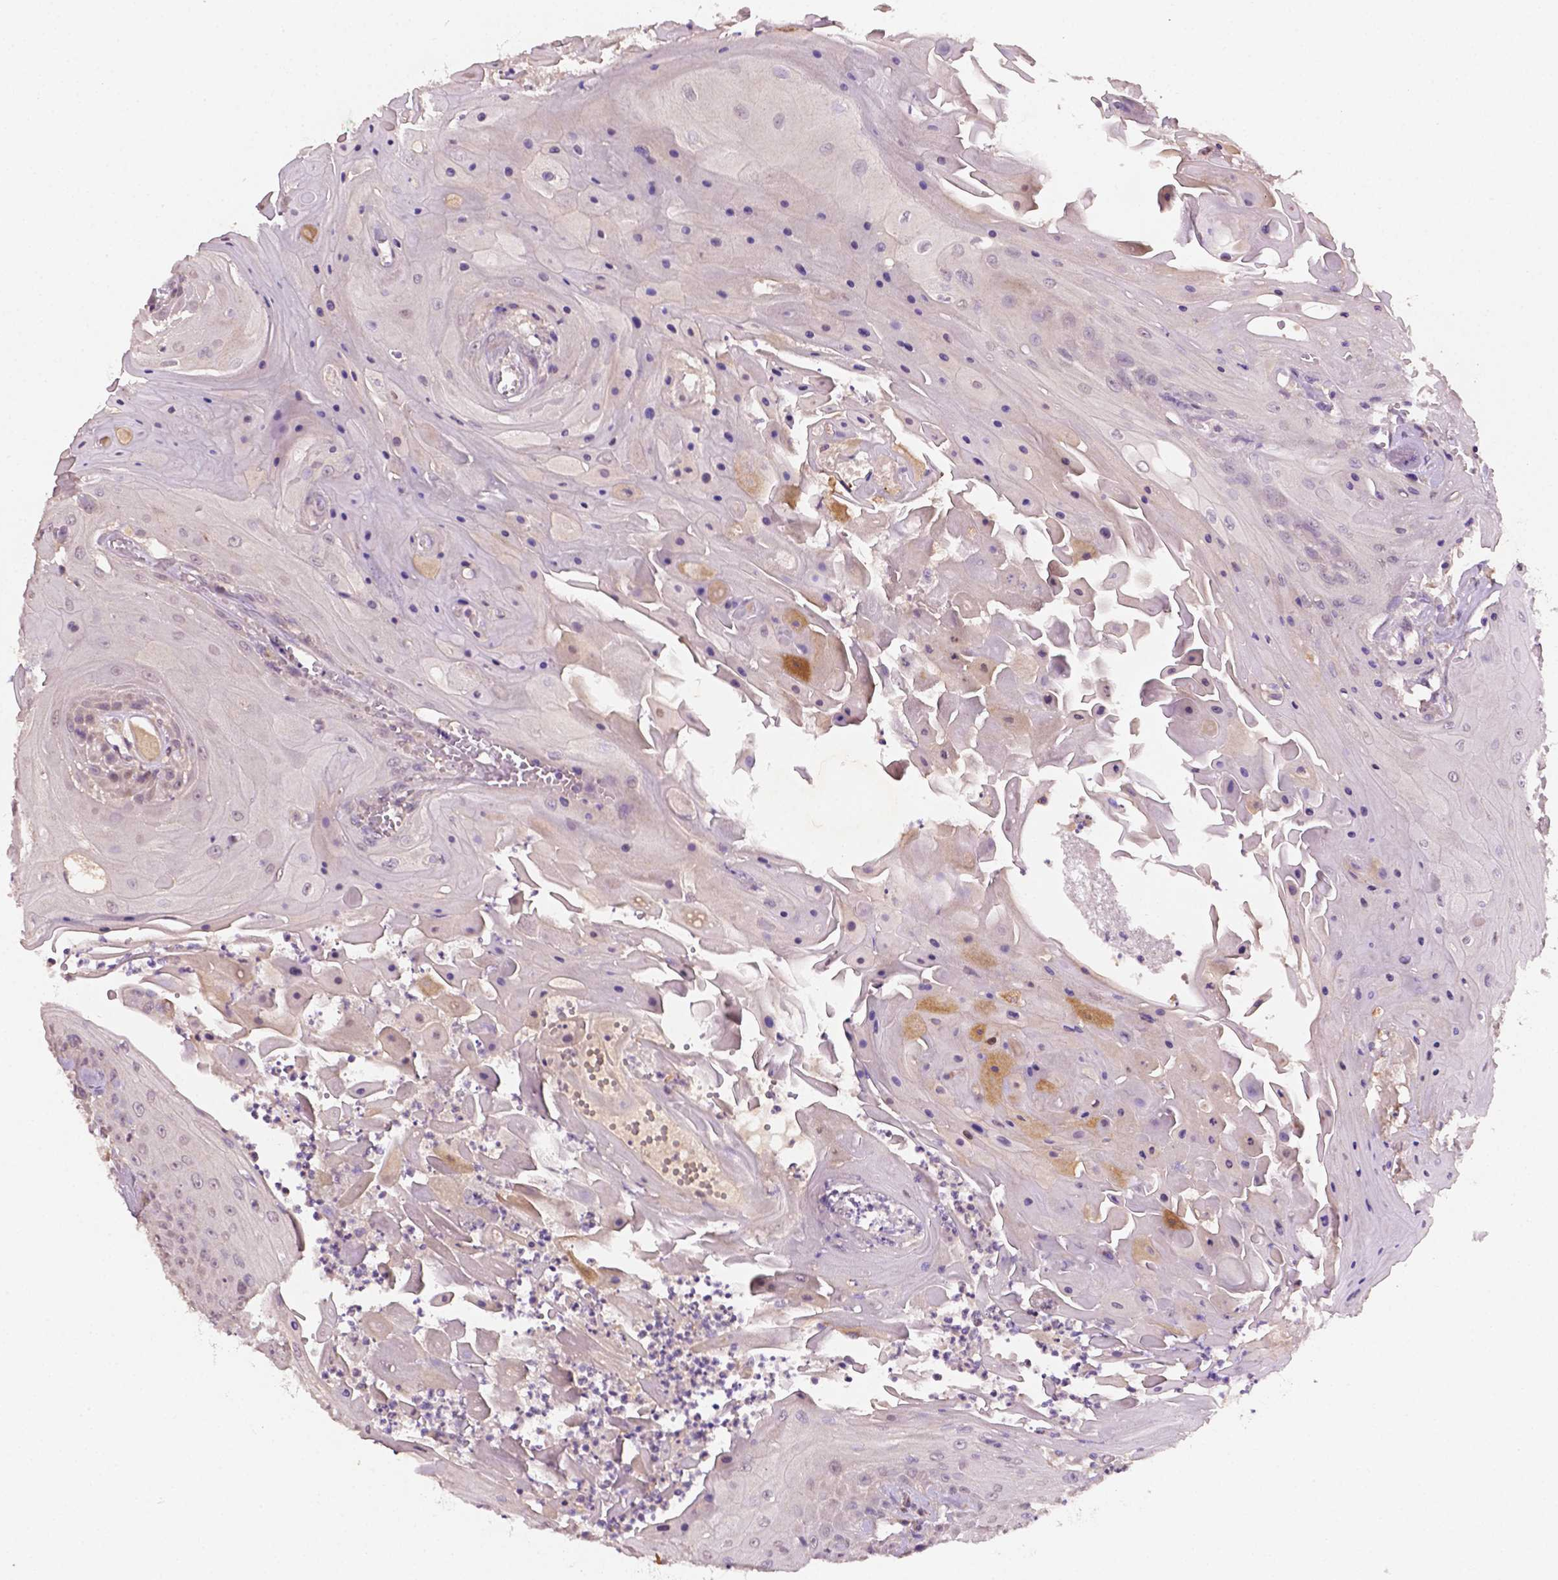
{"staining": {"intensity": "negative", "quantity": "none", "location": "none"}, "tissue": "head and neck cancer", "cell_type": "Tumor cells", "image_type": "cancer", "snomed": [{"axis": "morphology", "description": "Squamous cell carcinoma, NOS"}, {"axis": "topography", "description": "Skin"}, {"axis": "topography", "description": "Head-Neck"}], "caption": "High power microscopy histopathology image of an immunohistochemistry histopathology image of head and neck squamous cell carcinoma, revealing no significant expression in tumor cells.", "gene": "MROH6", "patient": {"sex": "male", "age": 80}}